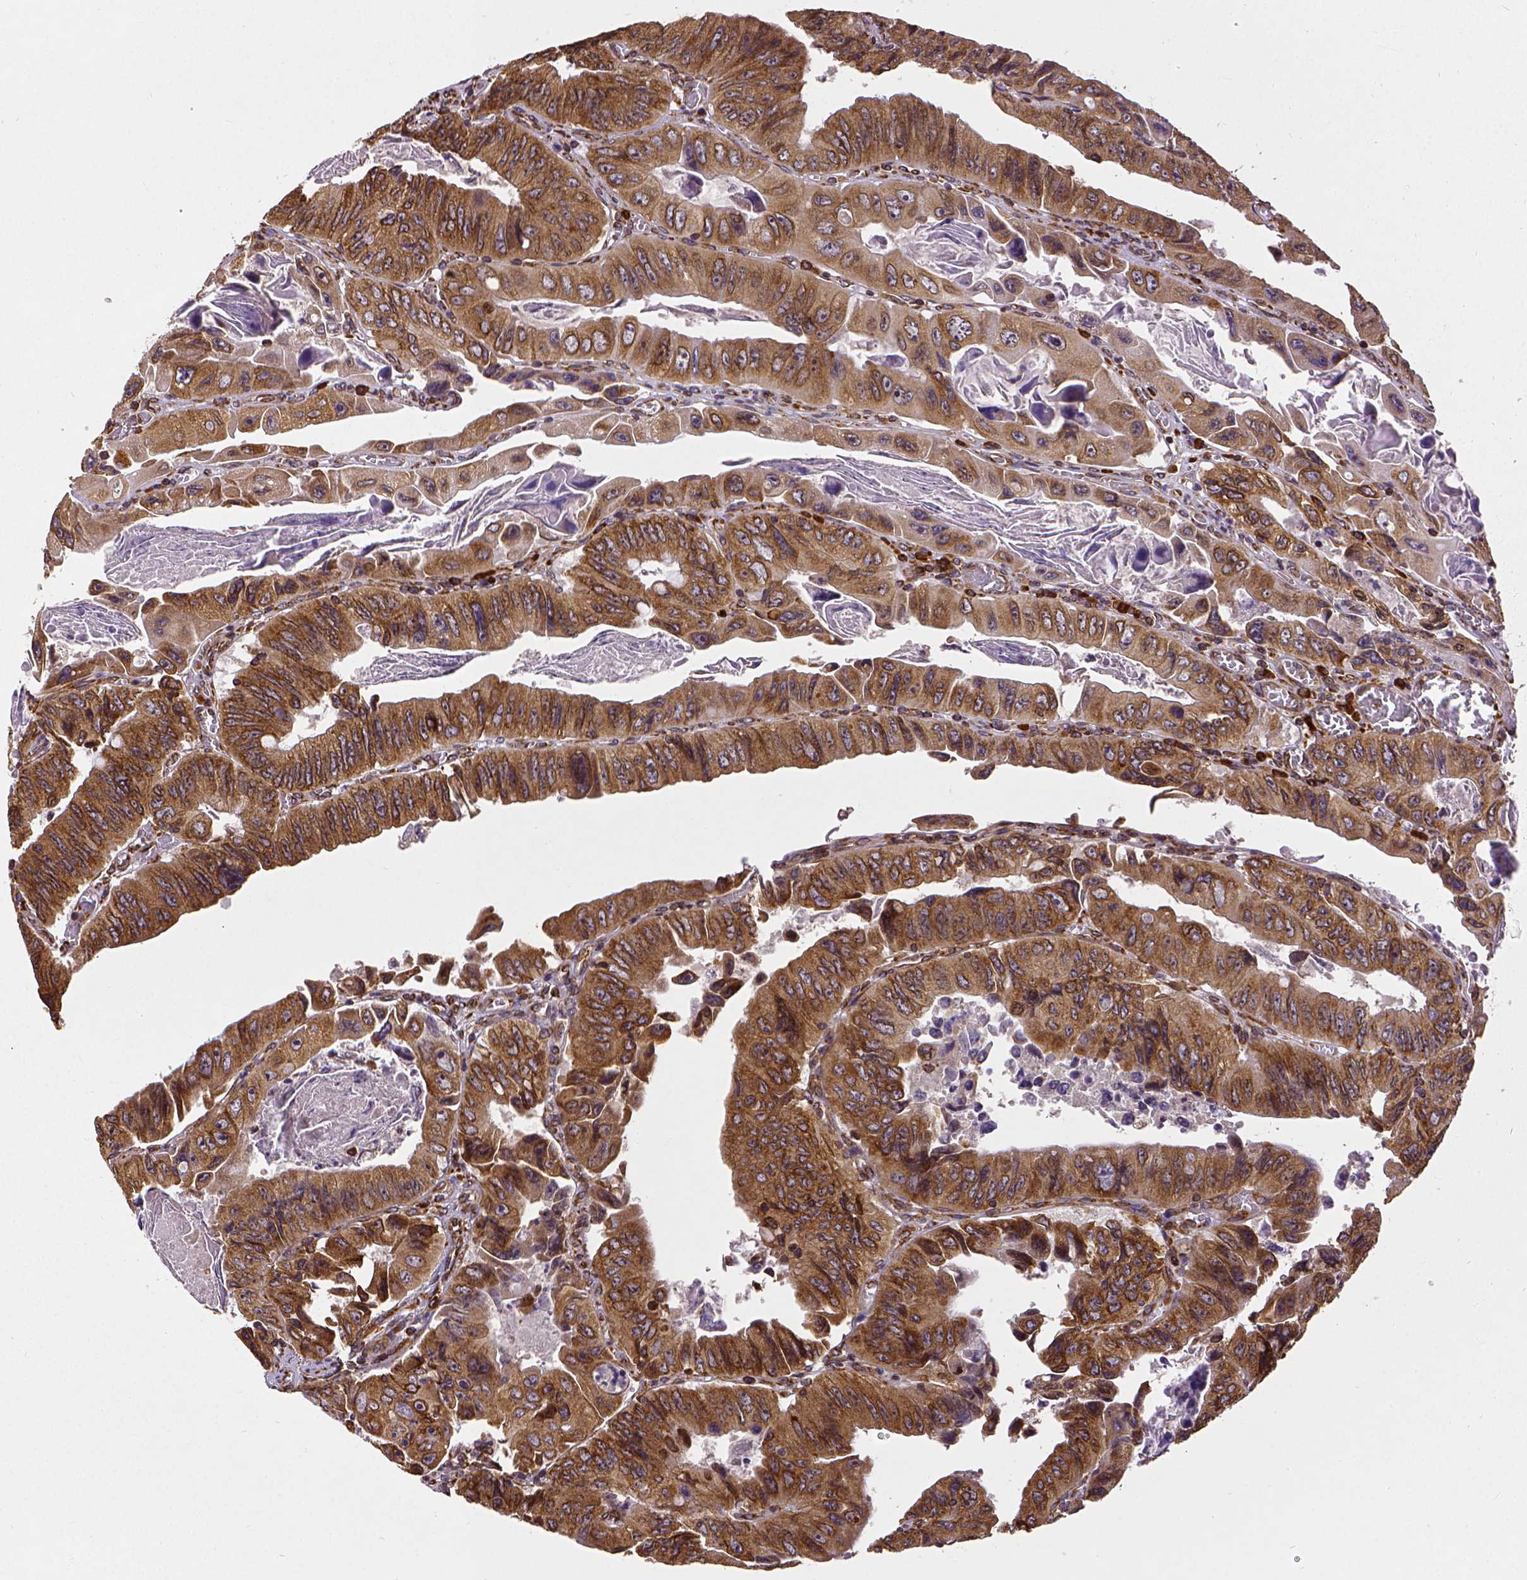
{"staining": {"intensity": "strong", "quantity": ">75%", "location": "cytoplasmic/membranous"}, "tissue": "colorectal cancer", "cell_type": "Tumor cells", "image_type": "cancer", "snomed": [{"axis": "morphology", "description": "Adenocarcinoma, NOS"}, {"axis": "topography", "description": "Colon"}], "caption": "A micrograph of human colorectal cancer stained for a protein shows strong cytoplasmic/membranous brown staining in tumor cells.", "gene": "MTDH", "patient": {"sex": "female", "age": 84}}